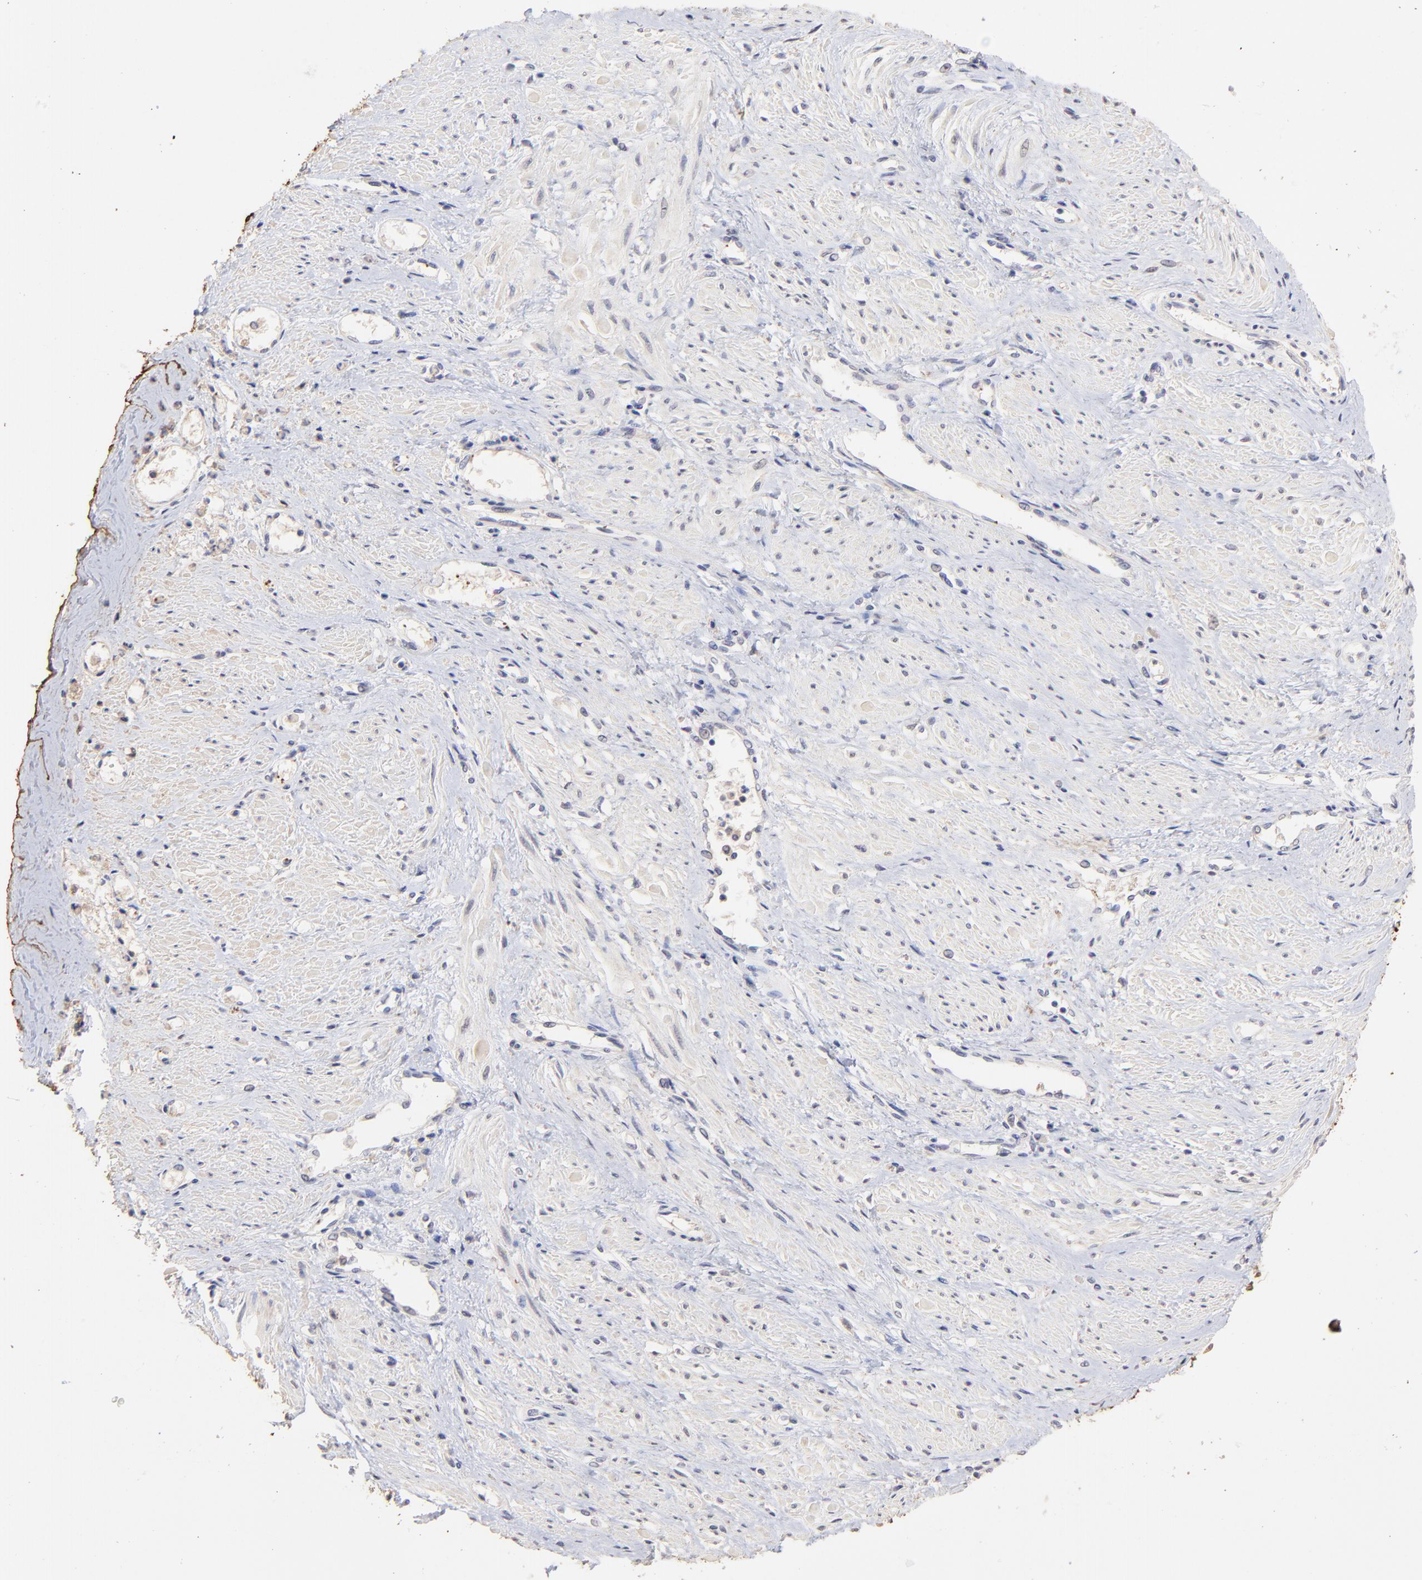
{"staining": {"intensity": "negative", "quantity": "none", "location": "none"}, "tissue": "smooth muscle", "cell_type": "Smooth muscle cells", "image_type": "normal", "snomed": [{"axis": "morphology", "description": "Normal tissue, NOS"}, {"axis": "topography", "description": "Smooth muscle"}, {"axis": "topography", "description": "Uterus"}], "caption": "Human smooth muscle stained for a protein using IHC displays no positivity in smooth muscle cells.", "gene": "PSMD14", "patient": {"sex": "female", "age": 39}}